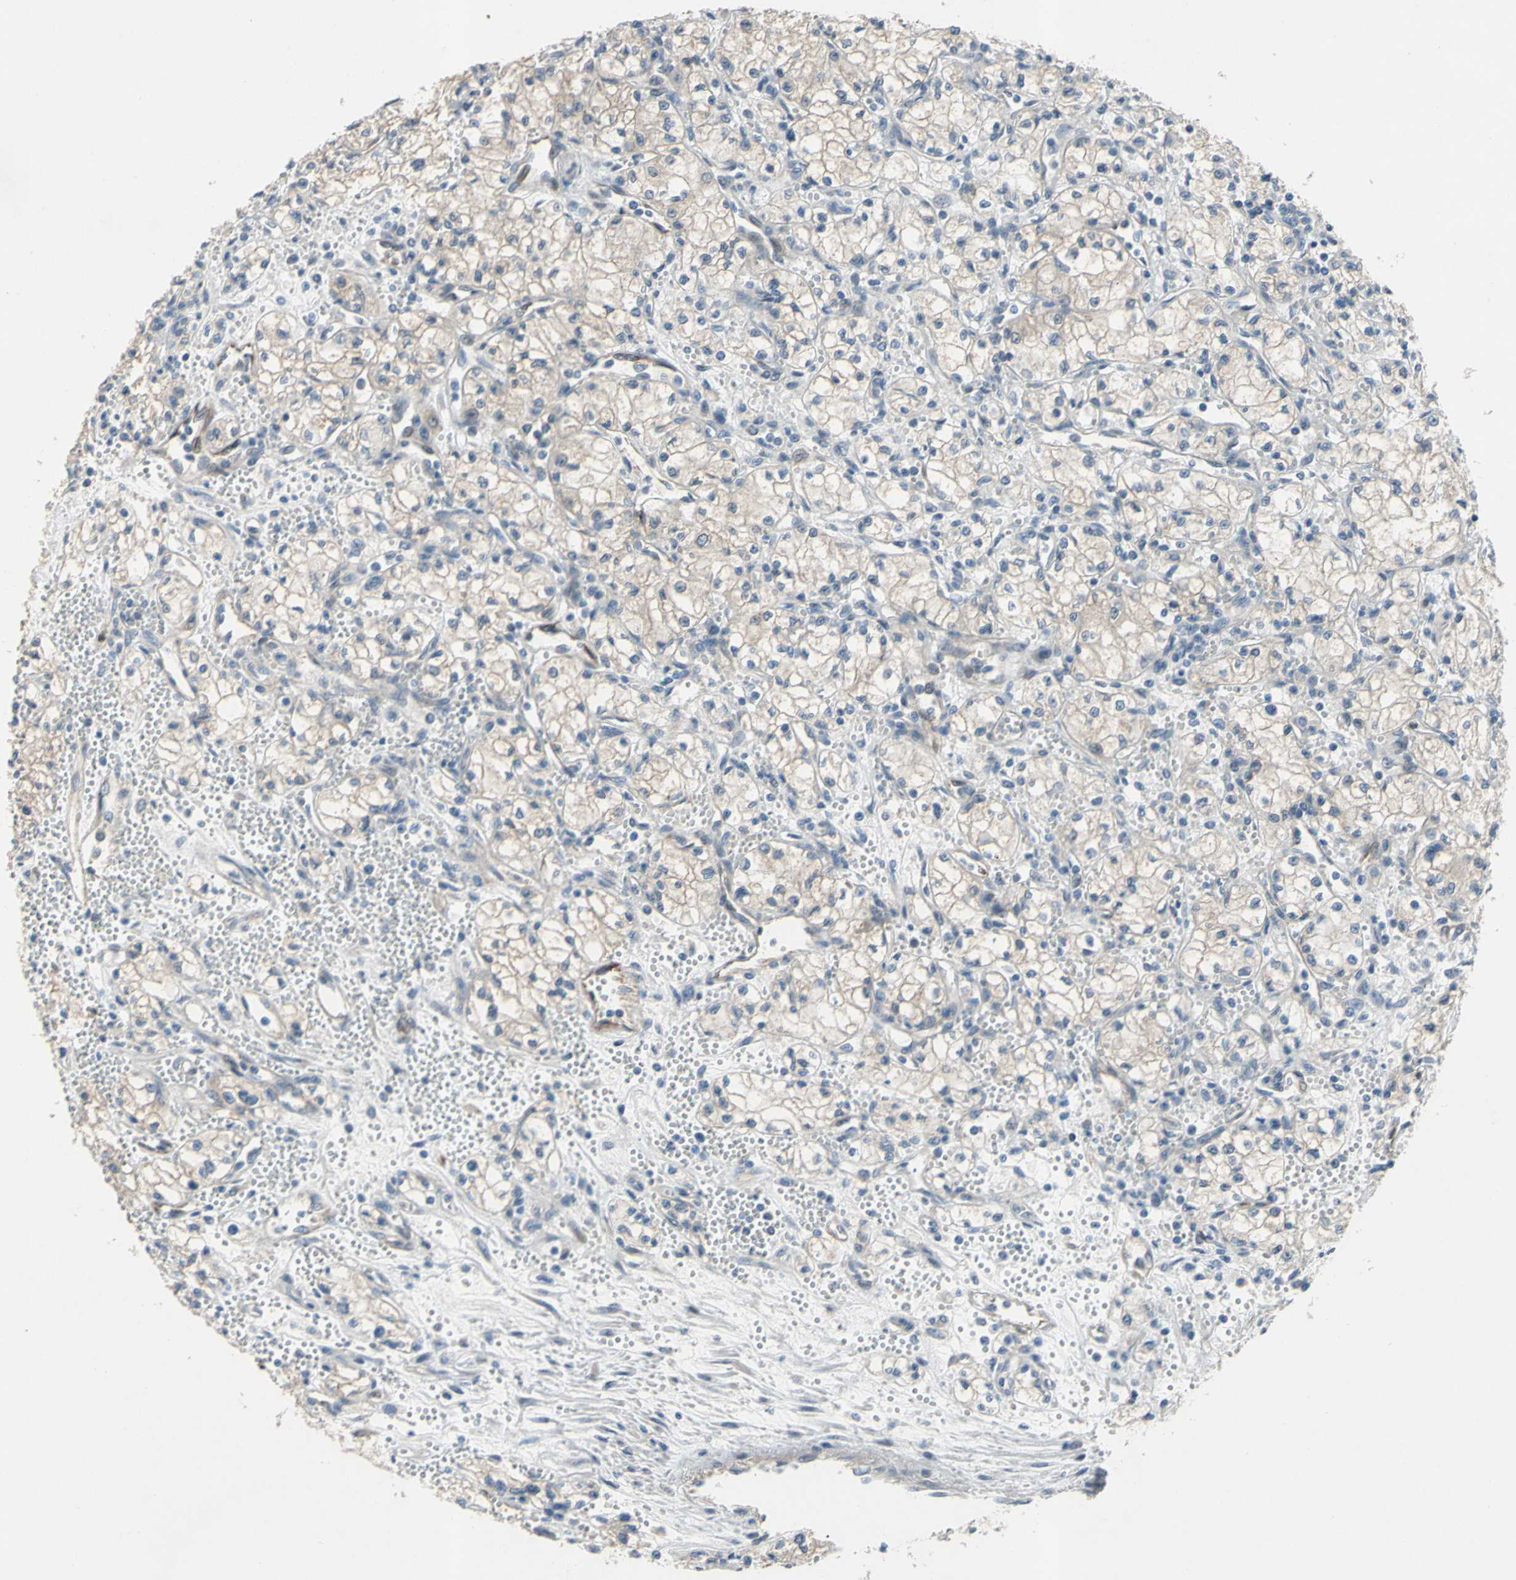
{"staining": {"intensity": "weak", "quantity": ">75%", "location": "cytoplasmic/membranous"}, "tissue": "renal cancer", "cell_type": "Tumor cells", "image_type": "cancer", "snomed": [{"axis": "morphology", "description": "Normal tissue, NOS"}, {"axis": "morphology", "description": "Adenocarcinoma, NOS"}, {"axis": "topography", "description": "Kidney"}], "caption": "DAB immunohistochemical staining of renal cancer demonstrates weak cytoplasmic/membranous protein positivity in about >75% of tumor cells. Using DAB (3,3'-diaminobenzidine) (brown) and hematoxylin (blue) stains, captured at high magnification using brightfield microscopy.", "gene": "GRAMD2B", "patient": {"sex": "male", "age": 59}}